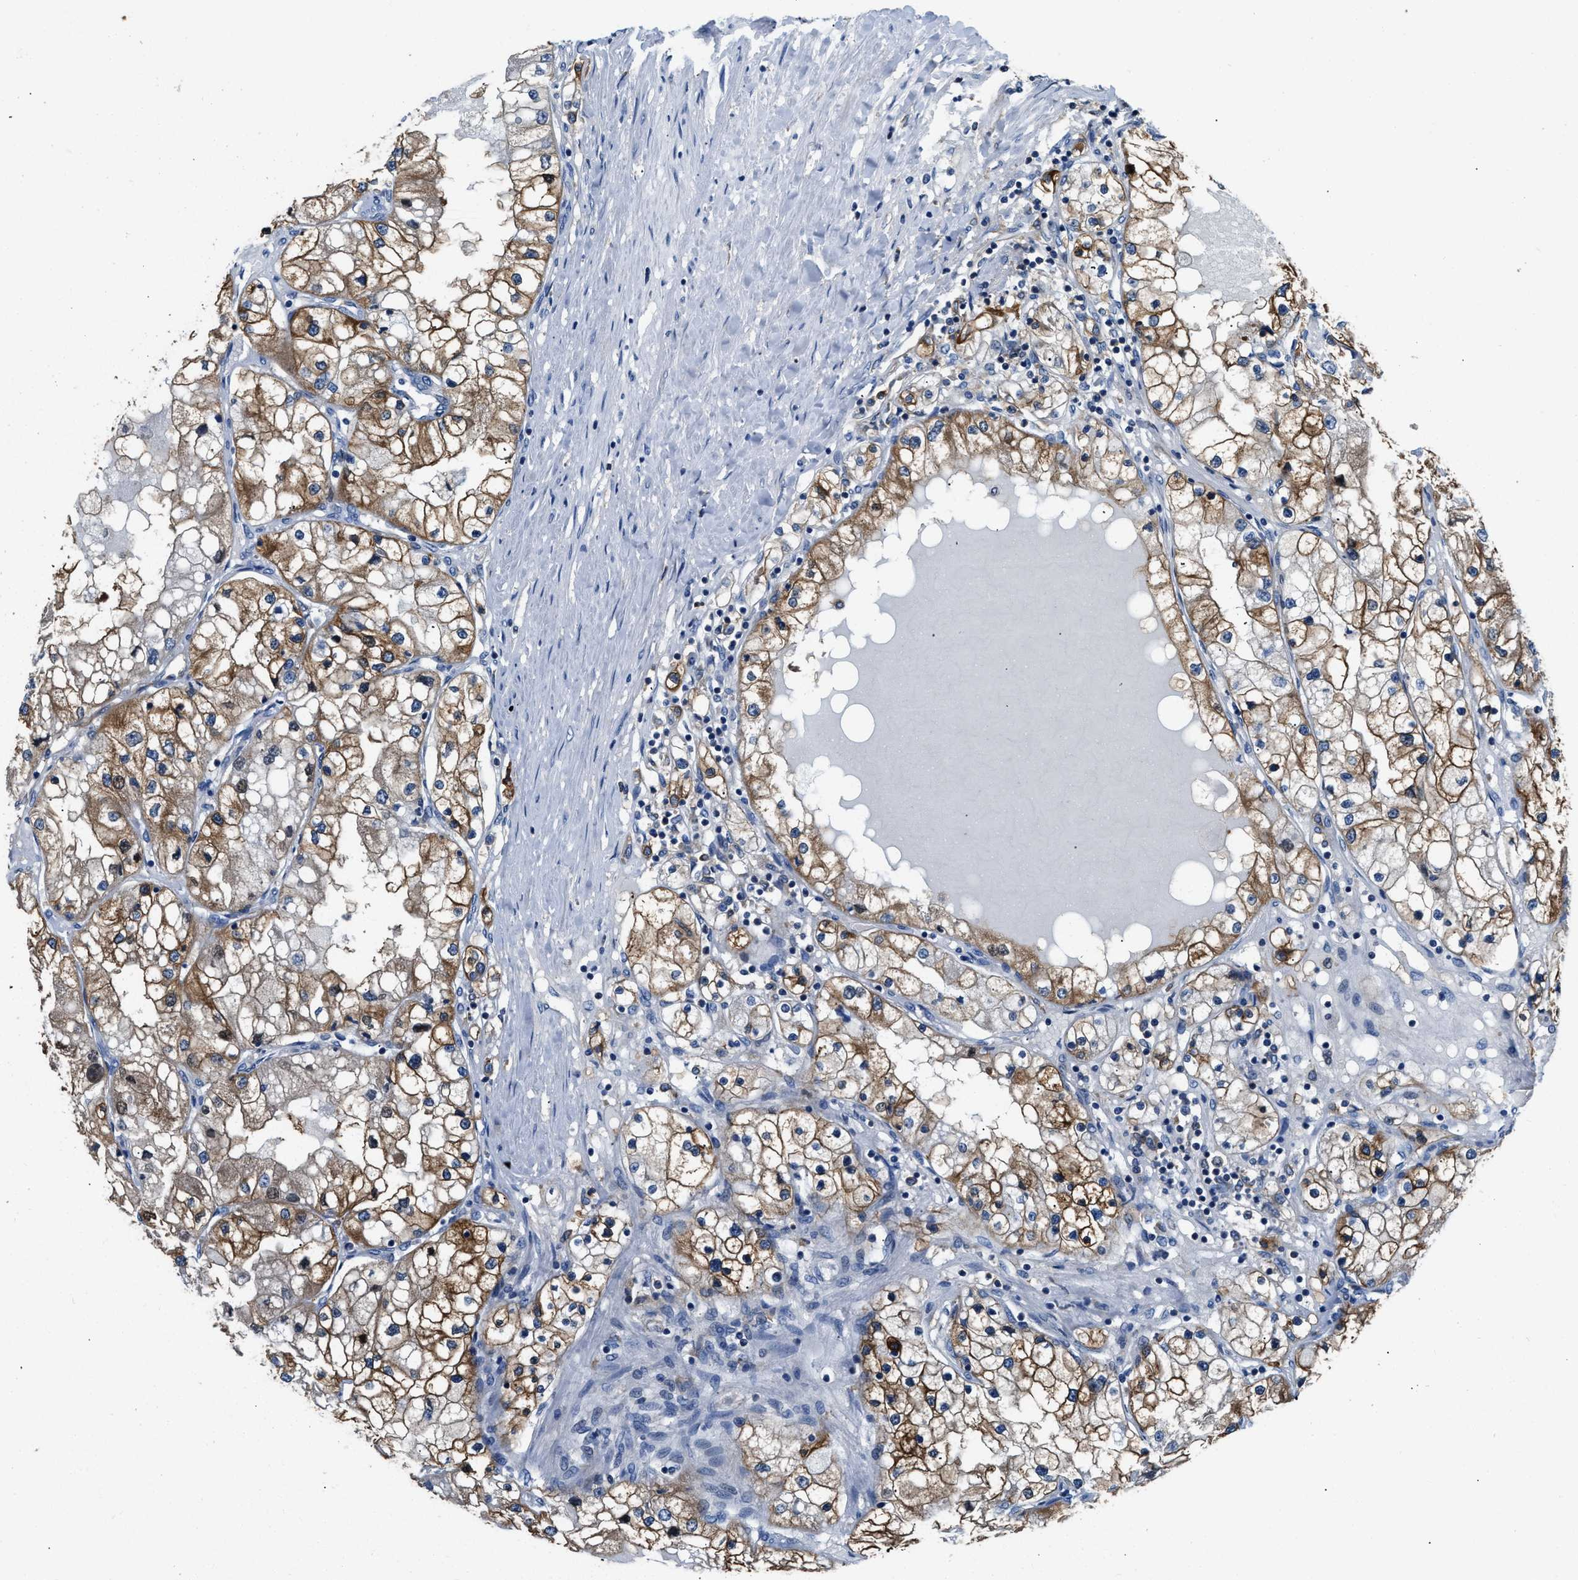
{"staining": {"intensity": "strong", "quantity": ">75%", "location": "cytoplasmic/membranous"}, "tissue": "renal cancer", "cell_type": "Tumor cells", "image_type": "cancer", "snomed": [{"axis": "morphology", "description": "Adenocarcinoma, NOS"}, {"axis": "topography", "description": "Kidney"}], "caption": "IHC (DAB (3,3'-diaminobenzidine)) staining of renal adenocarcinoma displays strong cytoplasmic/membranous protein staining in about >75% of tumor cells.", "gene": "PKM", "patient": {"sex": "male", "age": 68}}